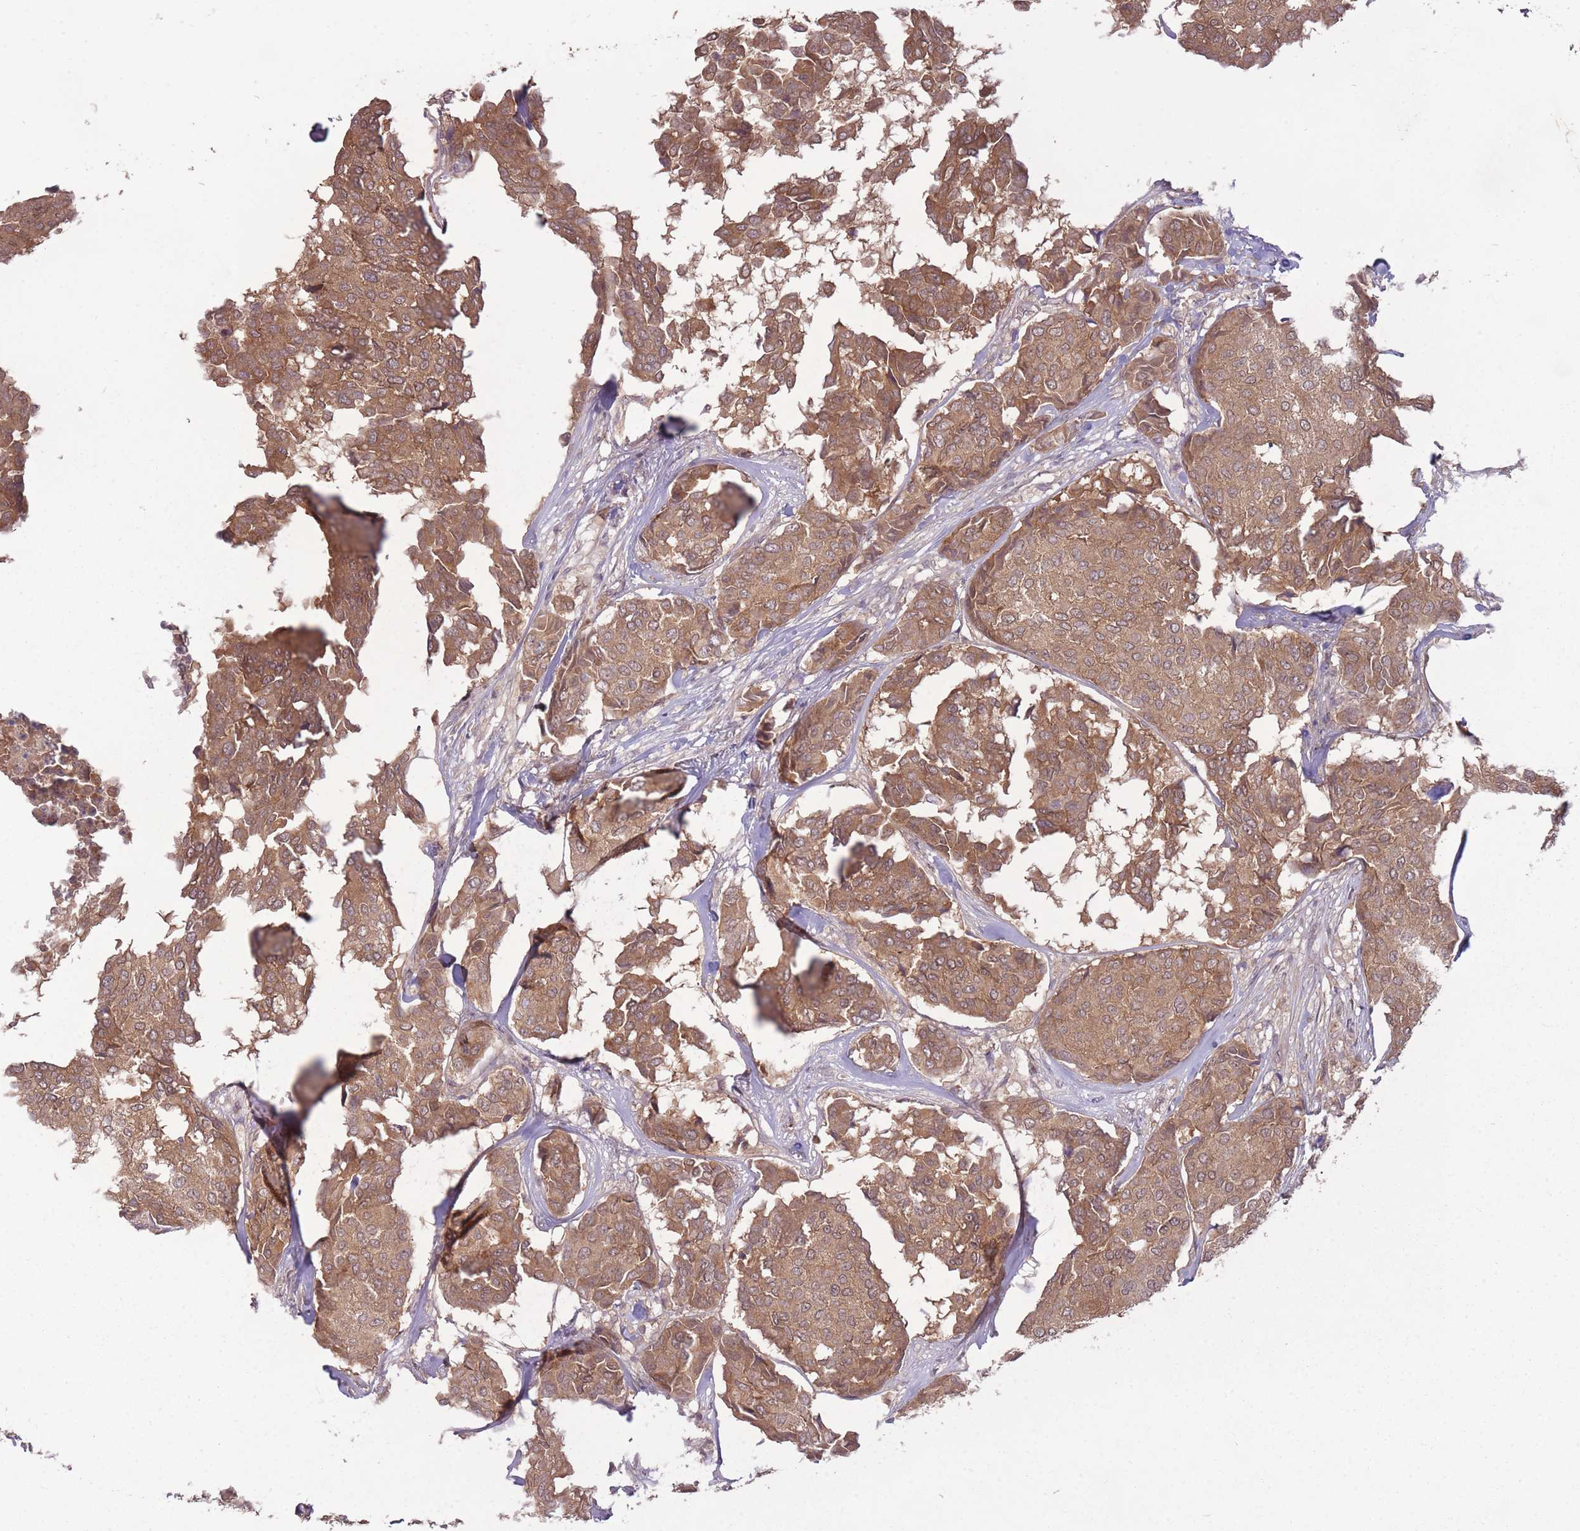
{"staining": {"intensity": "moderate", "quantity": ">75%", "location": "cytoplasmic/membranous"}, "tissue": "breast cancer", "cell_type": "Tumor cells", "image_type": "cancer", "snomed": [{"axis": "morphology", "description": "Duct carcinoma"}, {"axis": "topography", "description": "Breast"}], "caption": "Intraductal carcinoma (breast) stained with DAB (3,3'-diaminobenzidine) immunohistochemistry reveals medium levels of moderate cytoplasmic/membranous positivity in approximately >75% of tumor cells.", "gene": "LRATD2", "patient": {"sex": "female", "age": 75}}